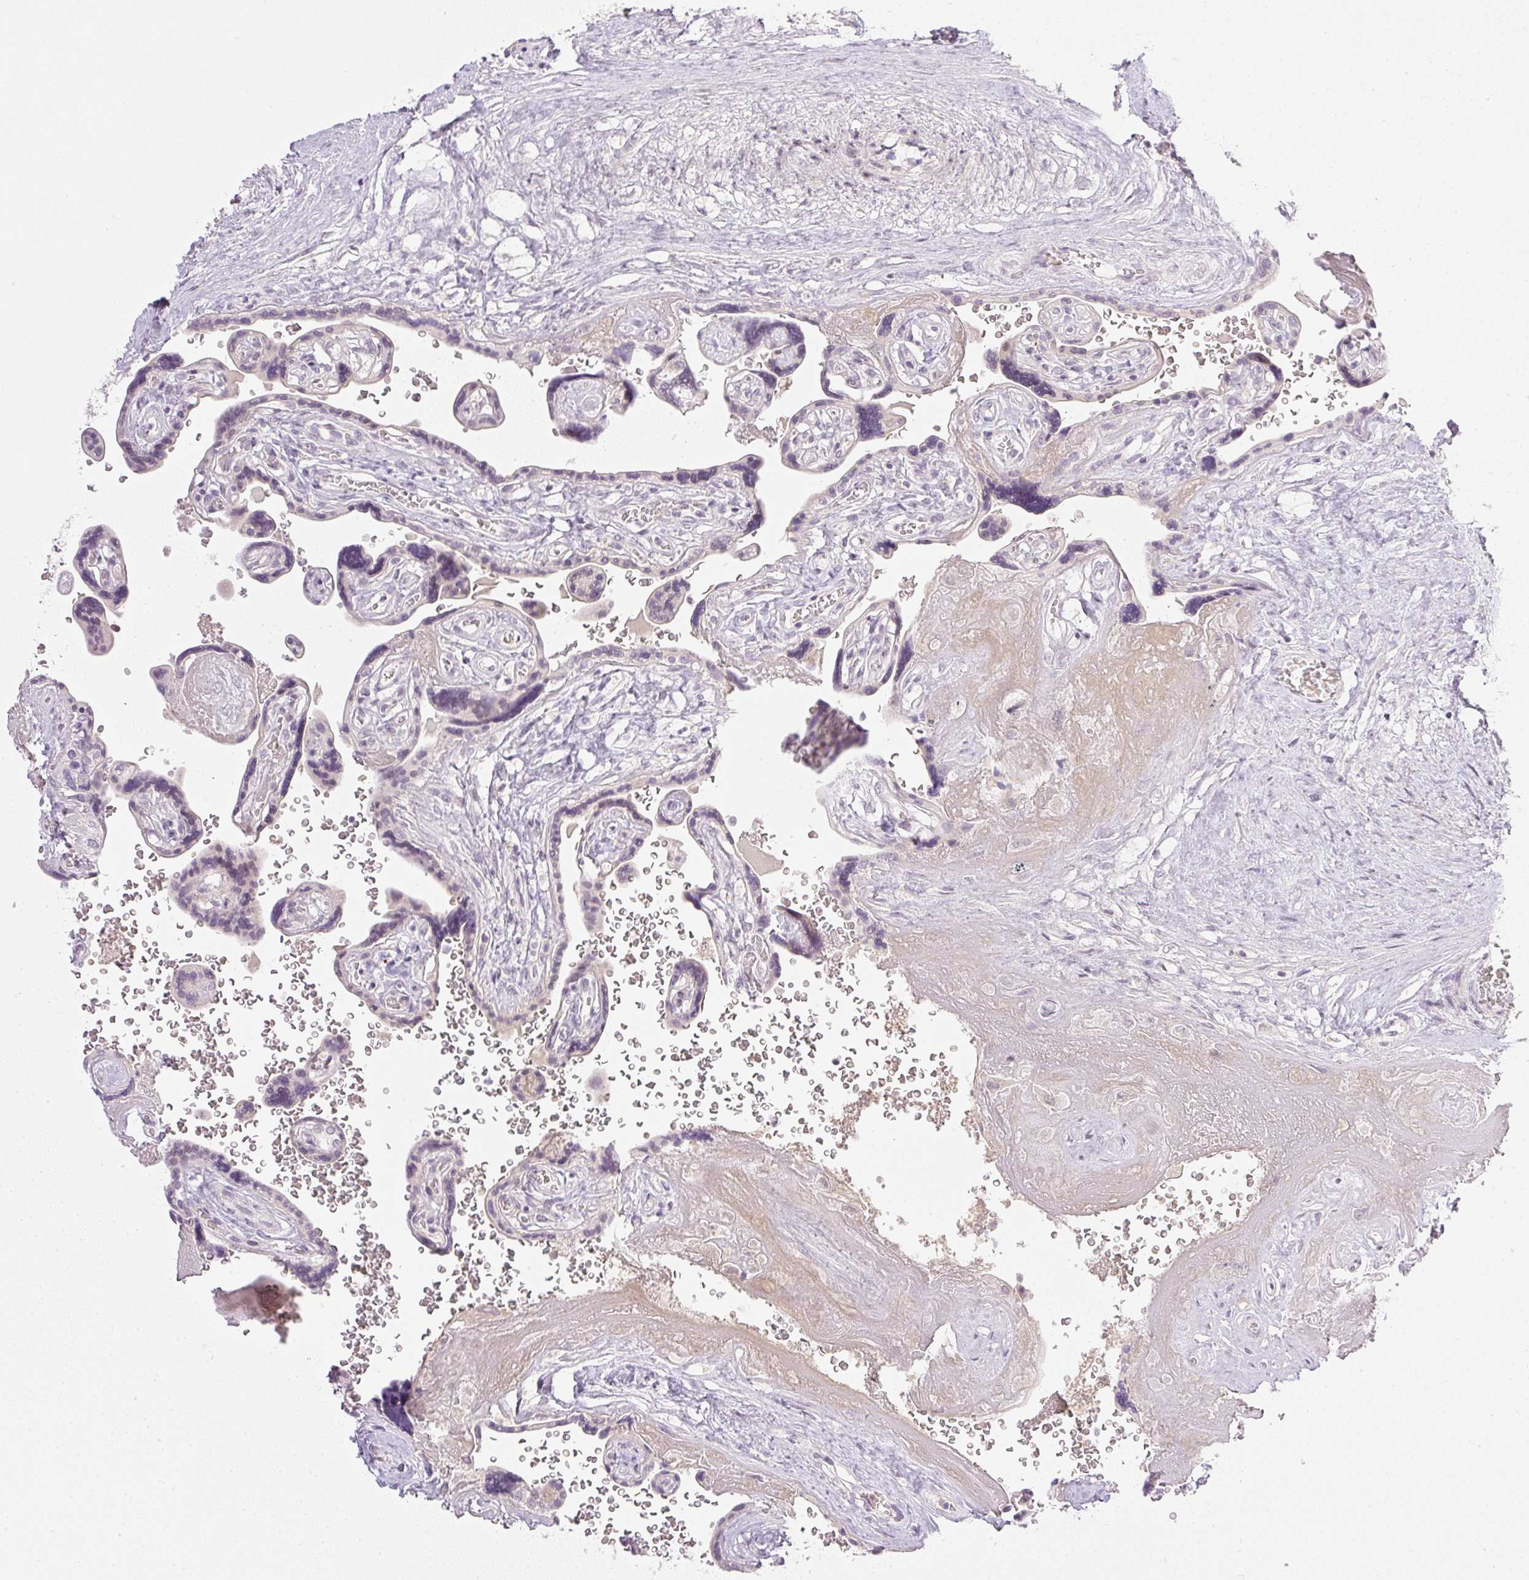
{"staining": {"intensity": "negative", "quantity": "none", "location": "none"}, "tissue": "placenta", "cell_type": "Decidual cells", "image_type": "normal", "snomed": [{"axis": "morphology", "description": "Normal tissue, NOS"}, {"axis": "topography", "description": "Placenta"}], "caption": "IHC image of normal human placenta stained for a protein (brown), which demonstrates no expression in decidual cells. (DAB IHC, high magnification).", "gene": "AAR2", "patient": {"sex": "female", "age": 32}}